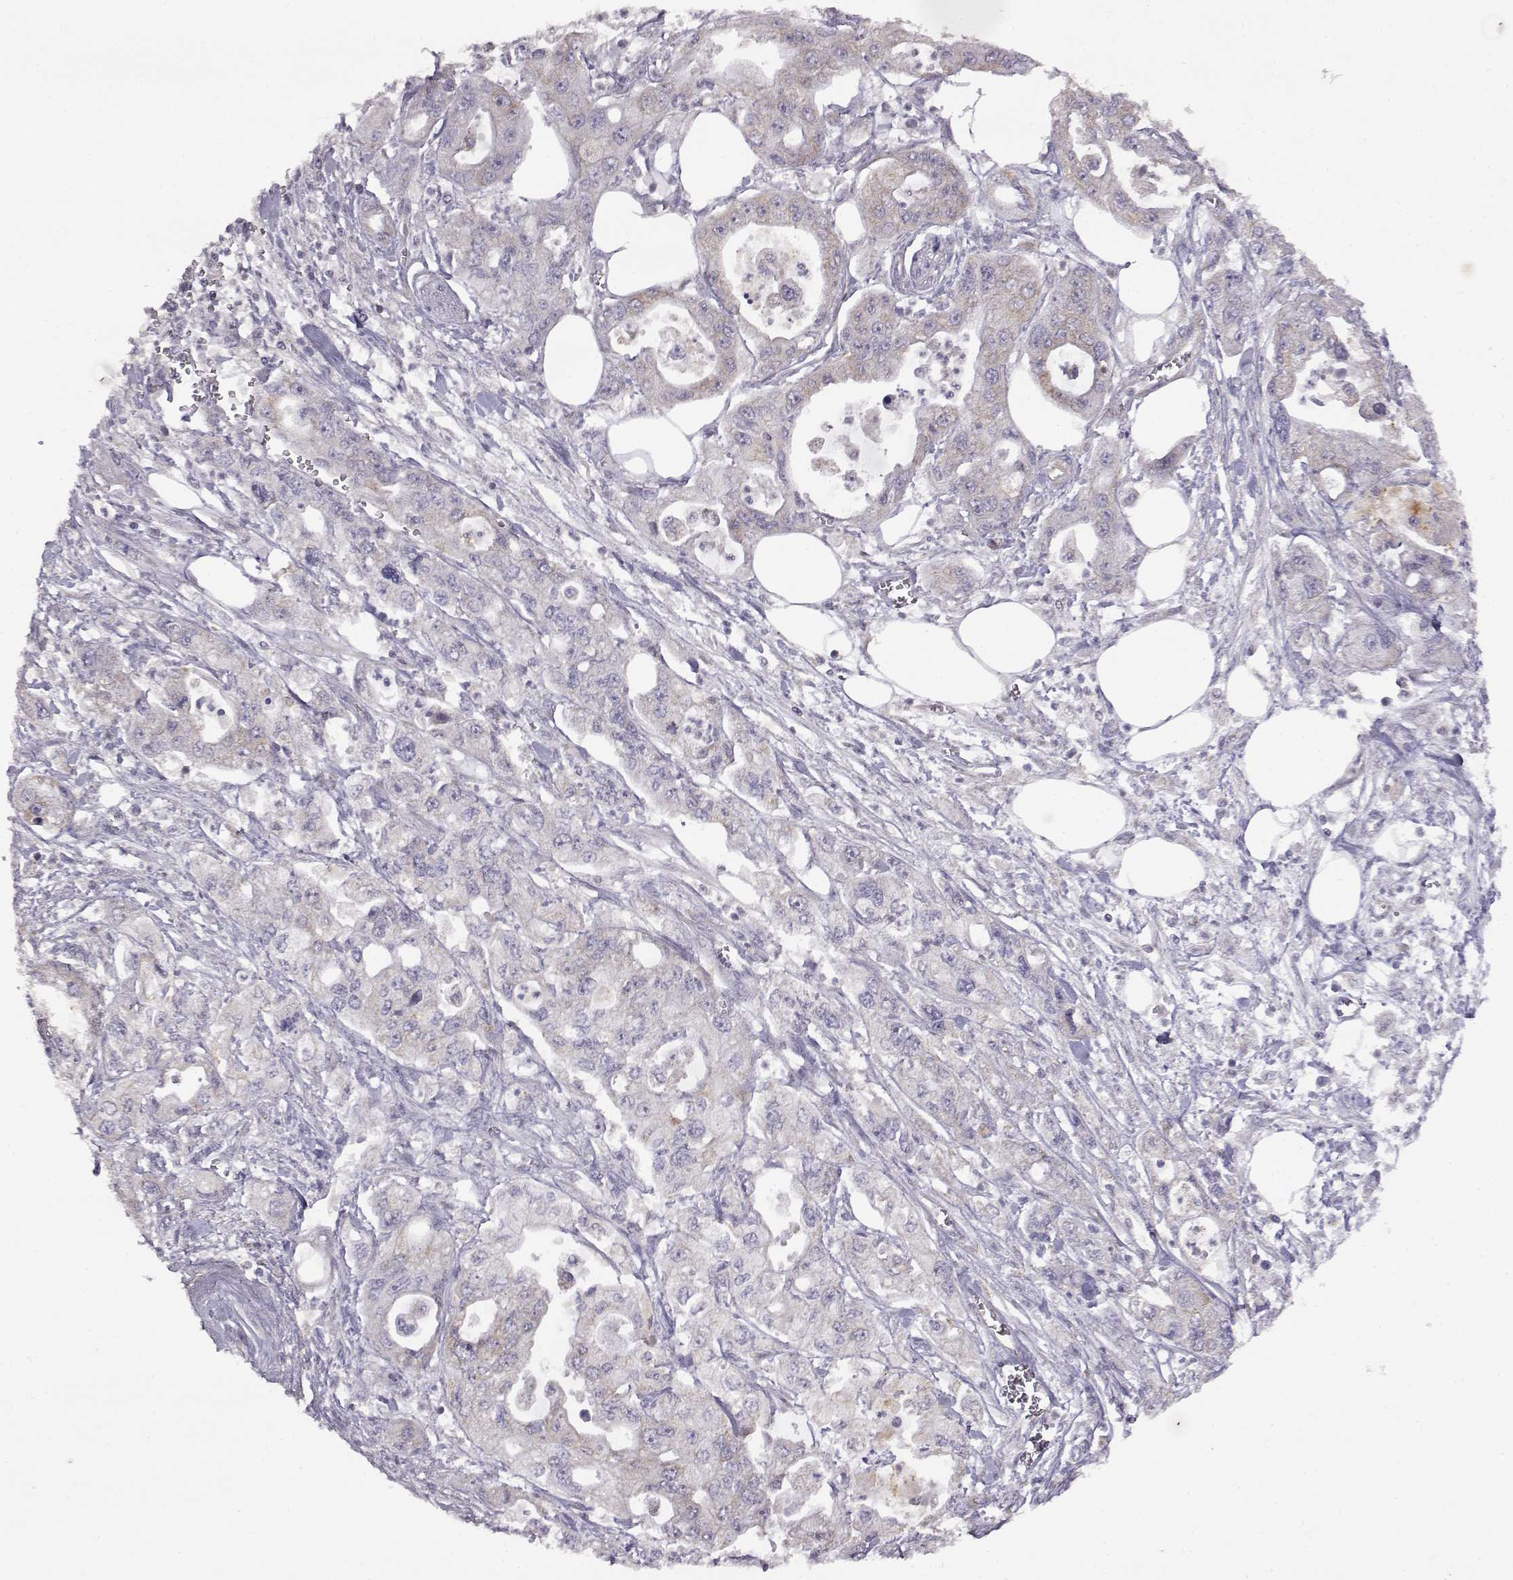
{"staining": {"intensity": "weak", "quantity": "<25%", "location": "cytoplasmic/membranous"}, "tissue": "pancreatic cancer", "cell_type": "Tumor cells", "image_type": "cancer", "snomed": [{"axis": "morphology", "description": "Adenocarcinoma, NOS"}, {"axis": "topography", "description": "Pancreas"}], "caption": "This is an immunohistochemistry (IHC) histopathology image of pancreatic cancer (adenocarcinoma). There is no positivity in tumor cells.", "gene": "DDC", "patient": {"sex": "male", "age": 70}}